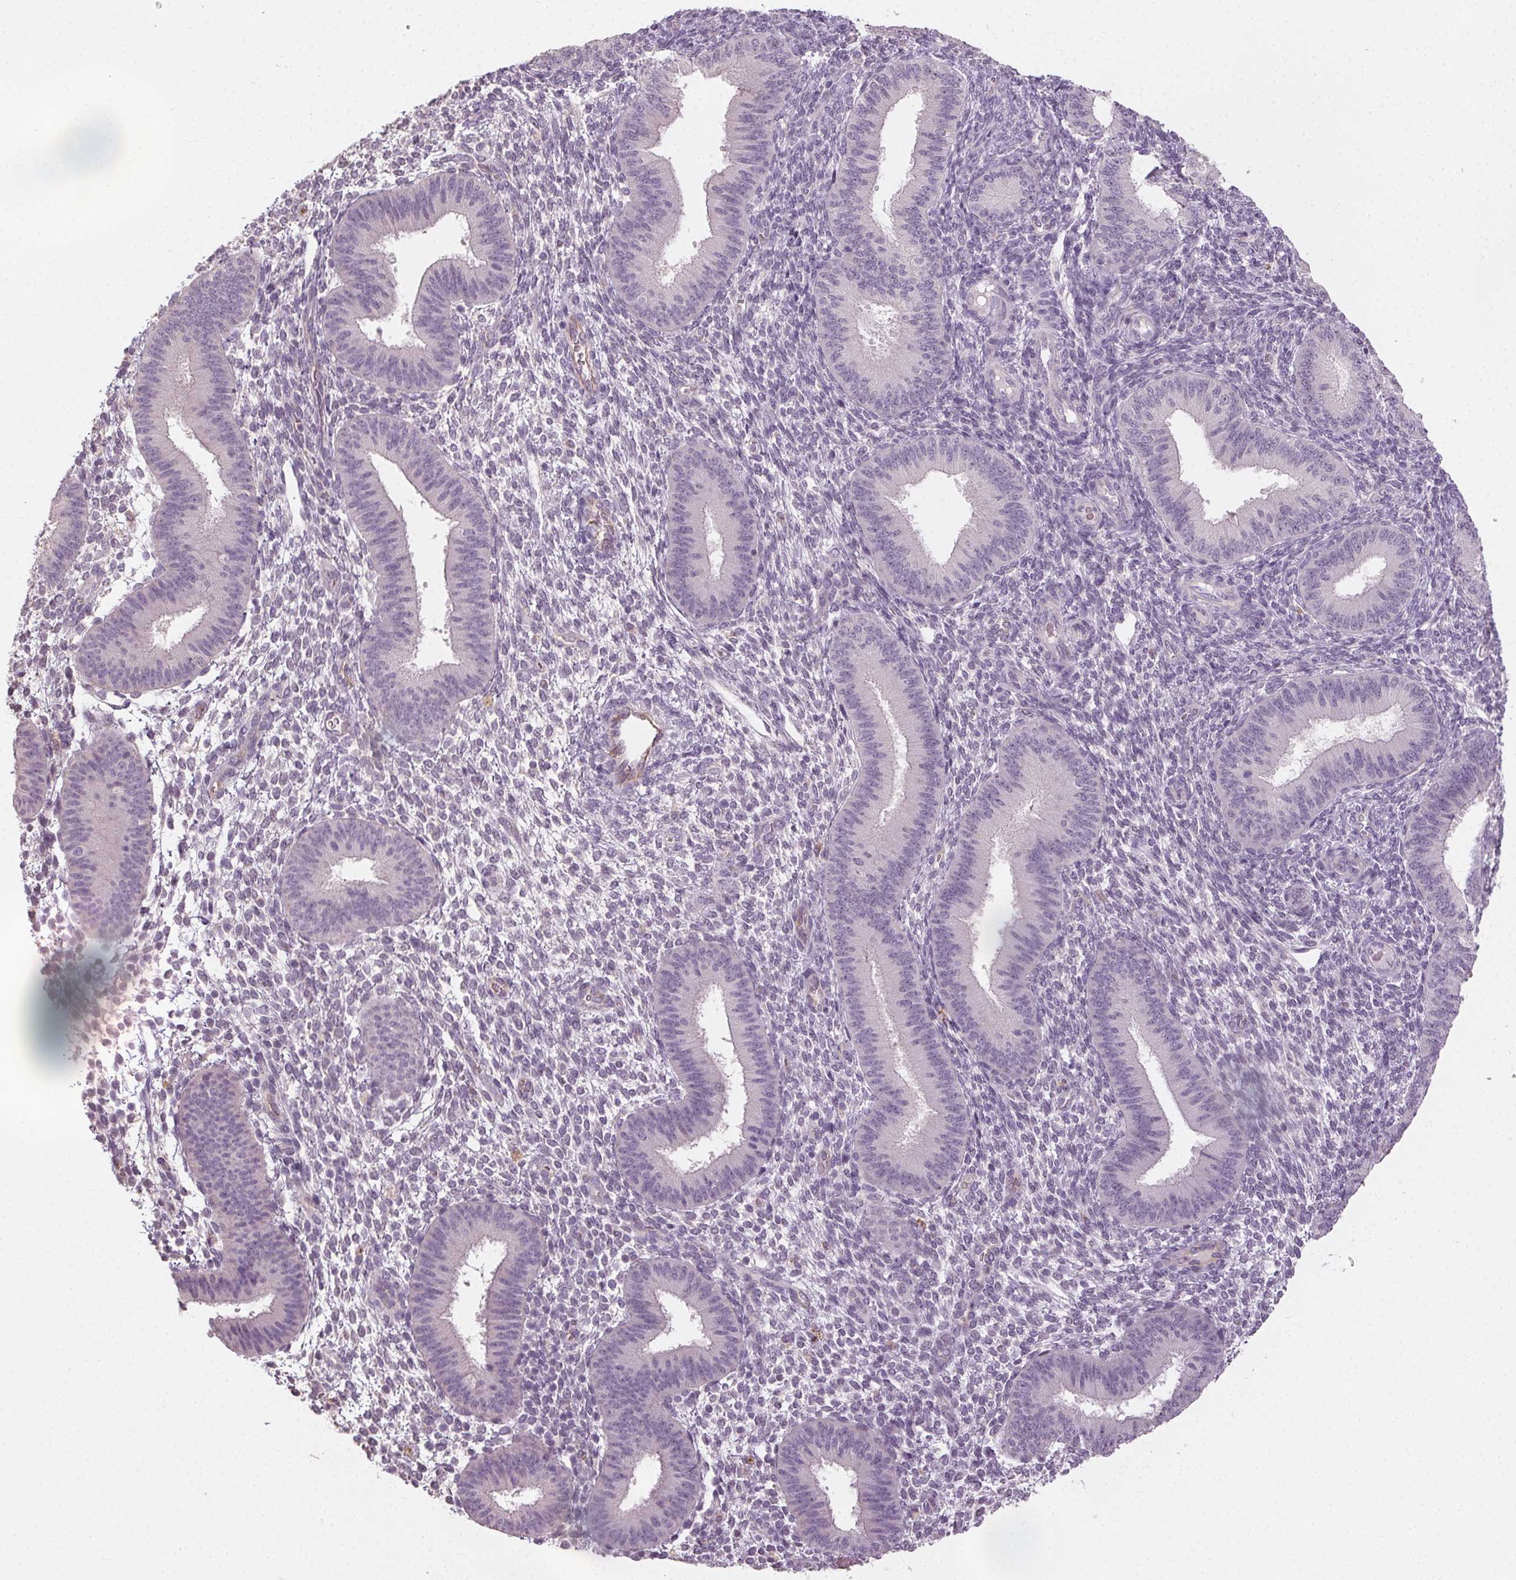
{"staining": {"intensity": "negative", "quantity": "none", "location": "none"}, "tissue": "endometrium", "cell_type": "Cells in endometrial stroma", "image_type": "normal", "snomed": [{"axis": "morphology", "description": "Normal tissue, NOS"}, {"axis": "topography", "description": "Endometrium"}], "caption": "High magnification brightfield microscopy of normal endometrium stained with DAB (brown) and counterstained with hematoxylin (blue): cells in endometrial stroma show no significant staining.", "gene": "CLTRN", "patient": {"sex": "female", "age": 39}}